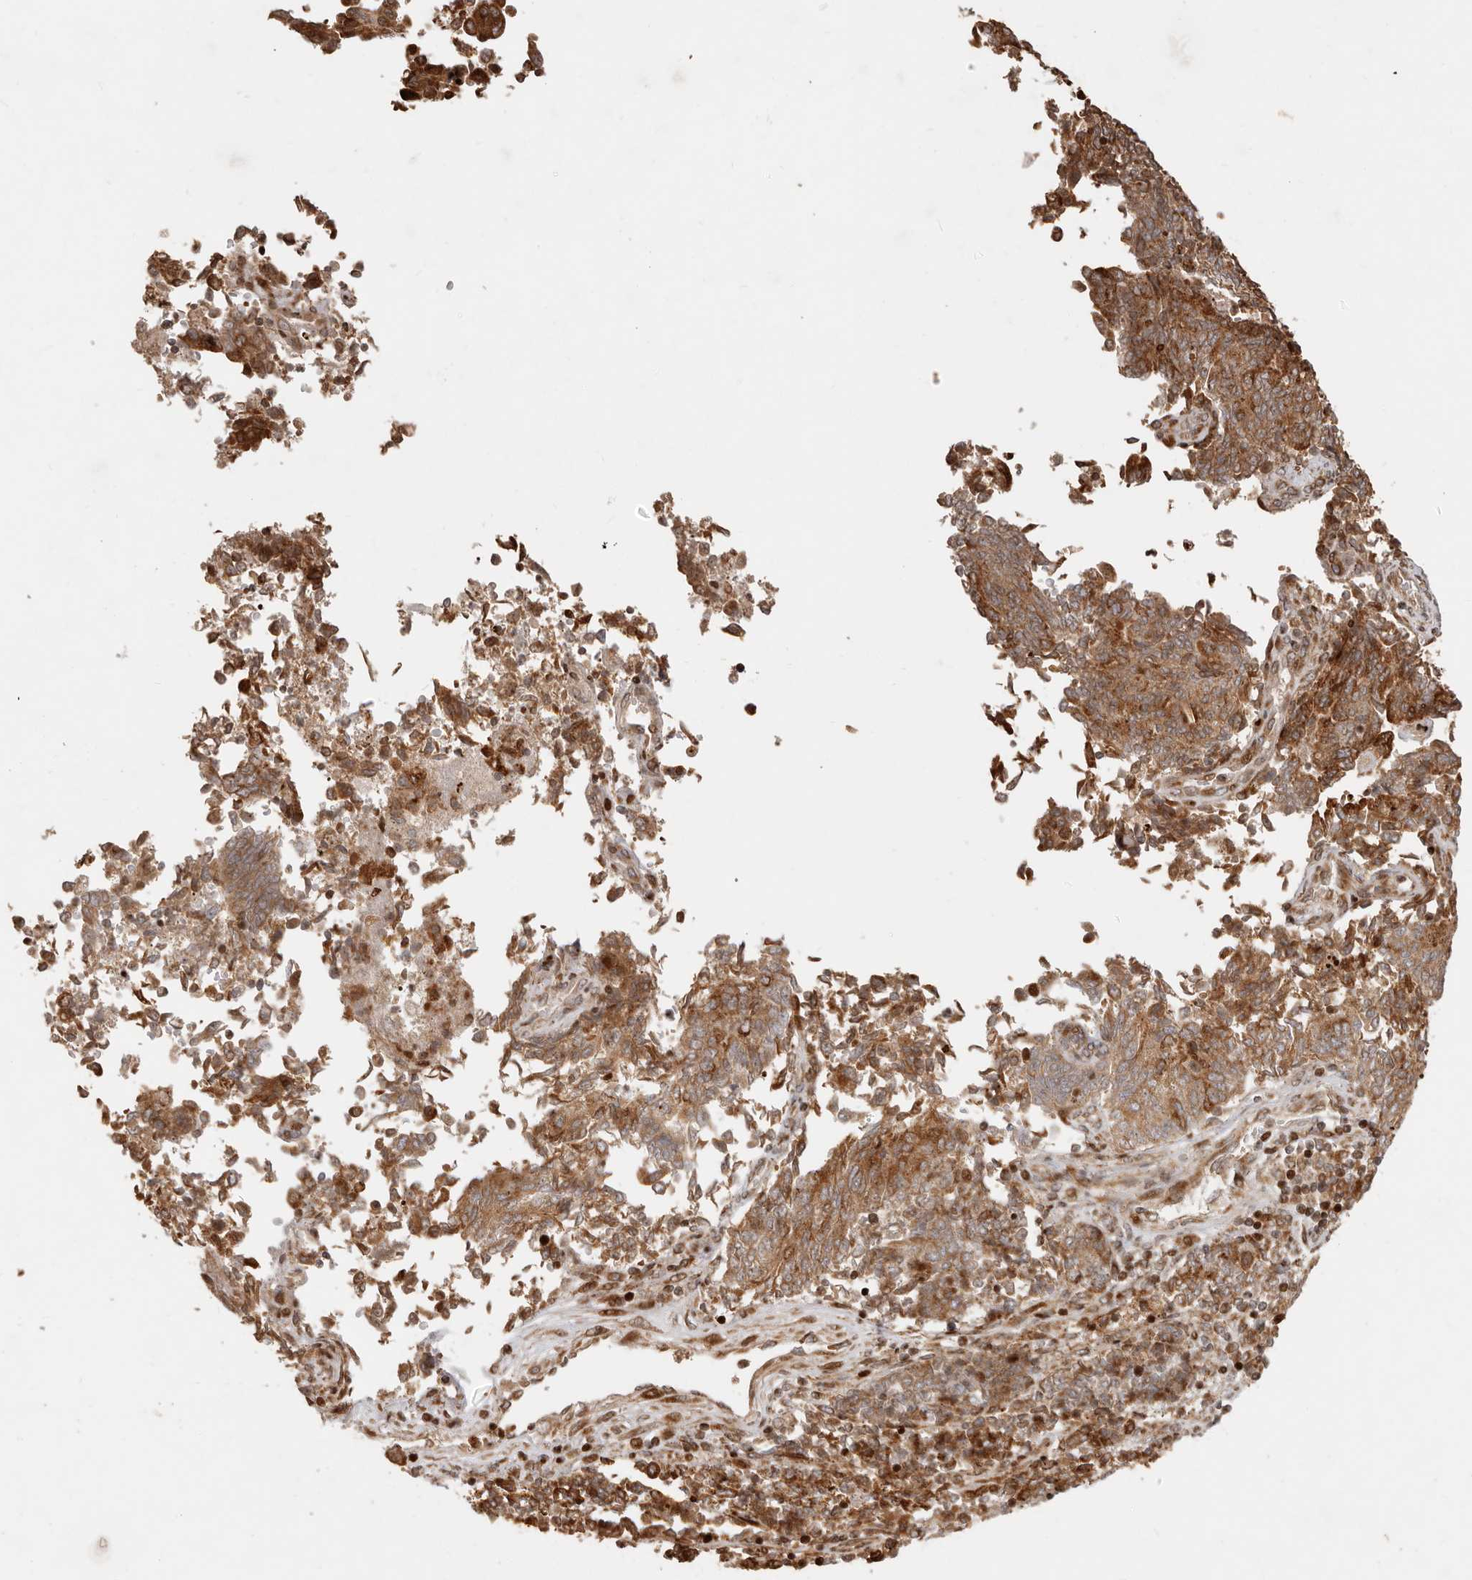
{"staining": {"intensity": "moderate", "quantity": ">75%", "location": "cytoplasmic/membranous"}, "tissue": "endometrial cancer", "cell_type": "Tumor cells", "image_type": "cancer", "snomed": [{"axis": "morphology", "description": "Adenocarcinoma, NOS"}, {"axis": "topography", "description": "Endometrium"}], "caption": "Immunohistochemical staining of adenocarcinoma (endometrial) shows medium levels of moderate cytoplasmic/membranous protein positivity in about >75% of tumor cells.", "gene": "TRIM4", "patient": {"sex": "female", "age": 80}}